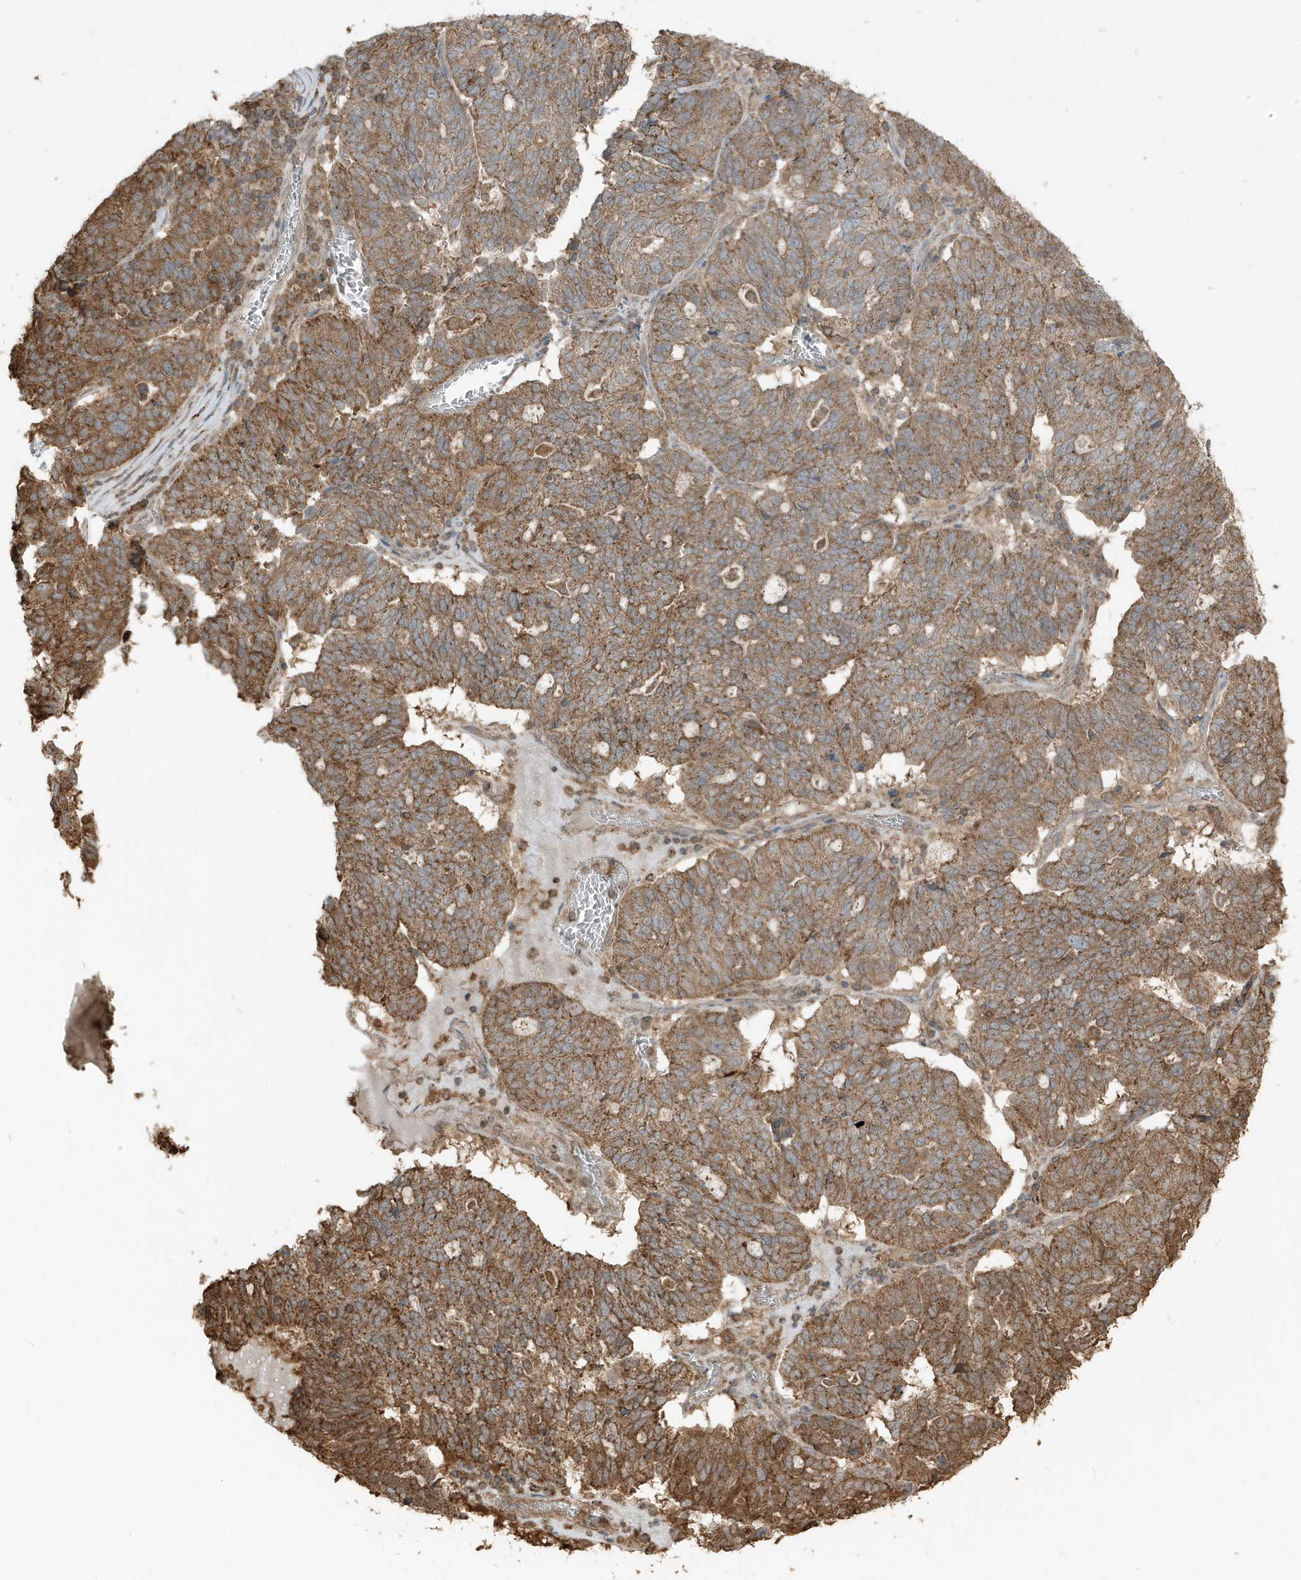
{"staining": {"intensity": "moderate", "quantity": ">75%", "location": "cytoplasmic/membranous"}, "tissue": "ovarian cancer", "cell_type": "Tumor cells", "image_type": "cancer", "snomed": [{"axis": "morphology", "description": "Cystadenocarcinoma, serous, NOS"}, {"axis": "topography", "description": "Ovary"}], "caption": "Protein staining exhibits moderate cytoplasmic/membranous staining in about >75% of tumor cells in serous cystadenocarcinoma (ovarian).", "gene": "AZI2", "patient": {"sex": "female", "age": 59}}